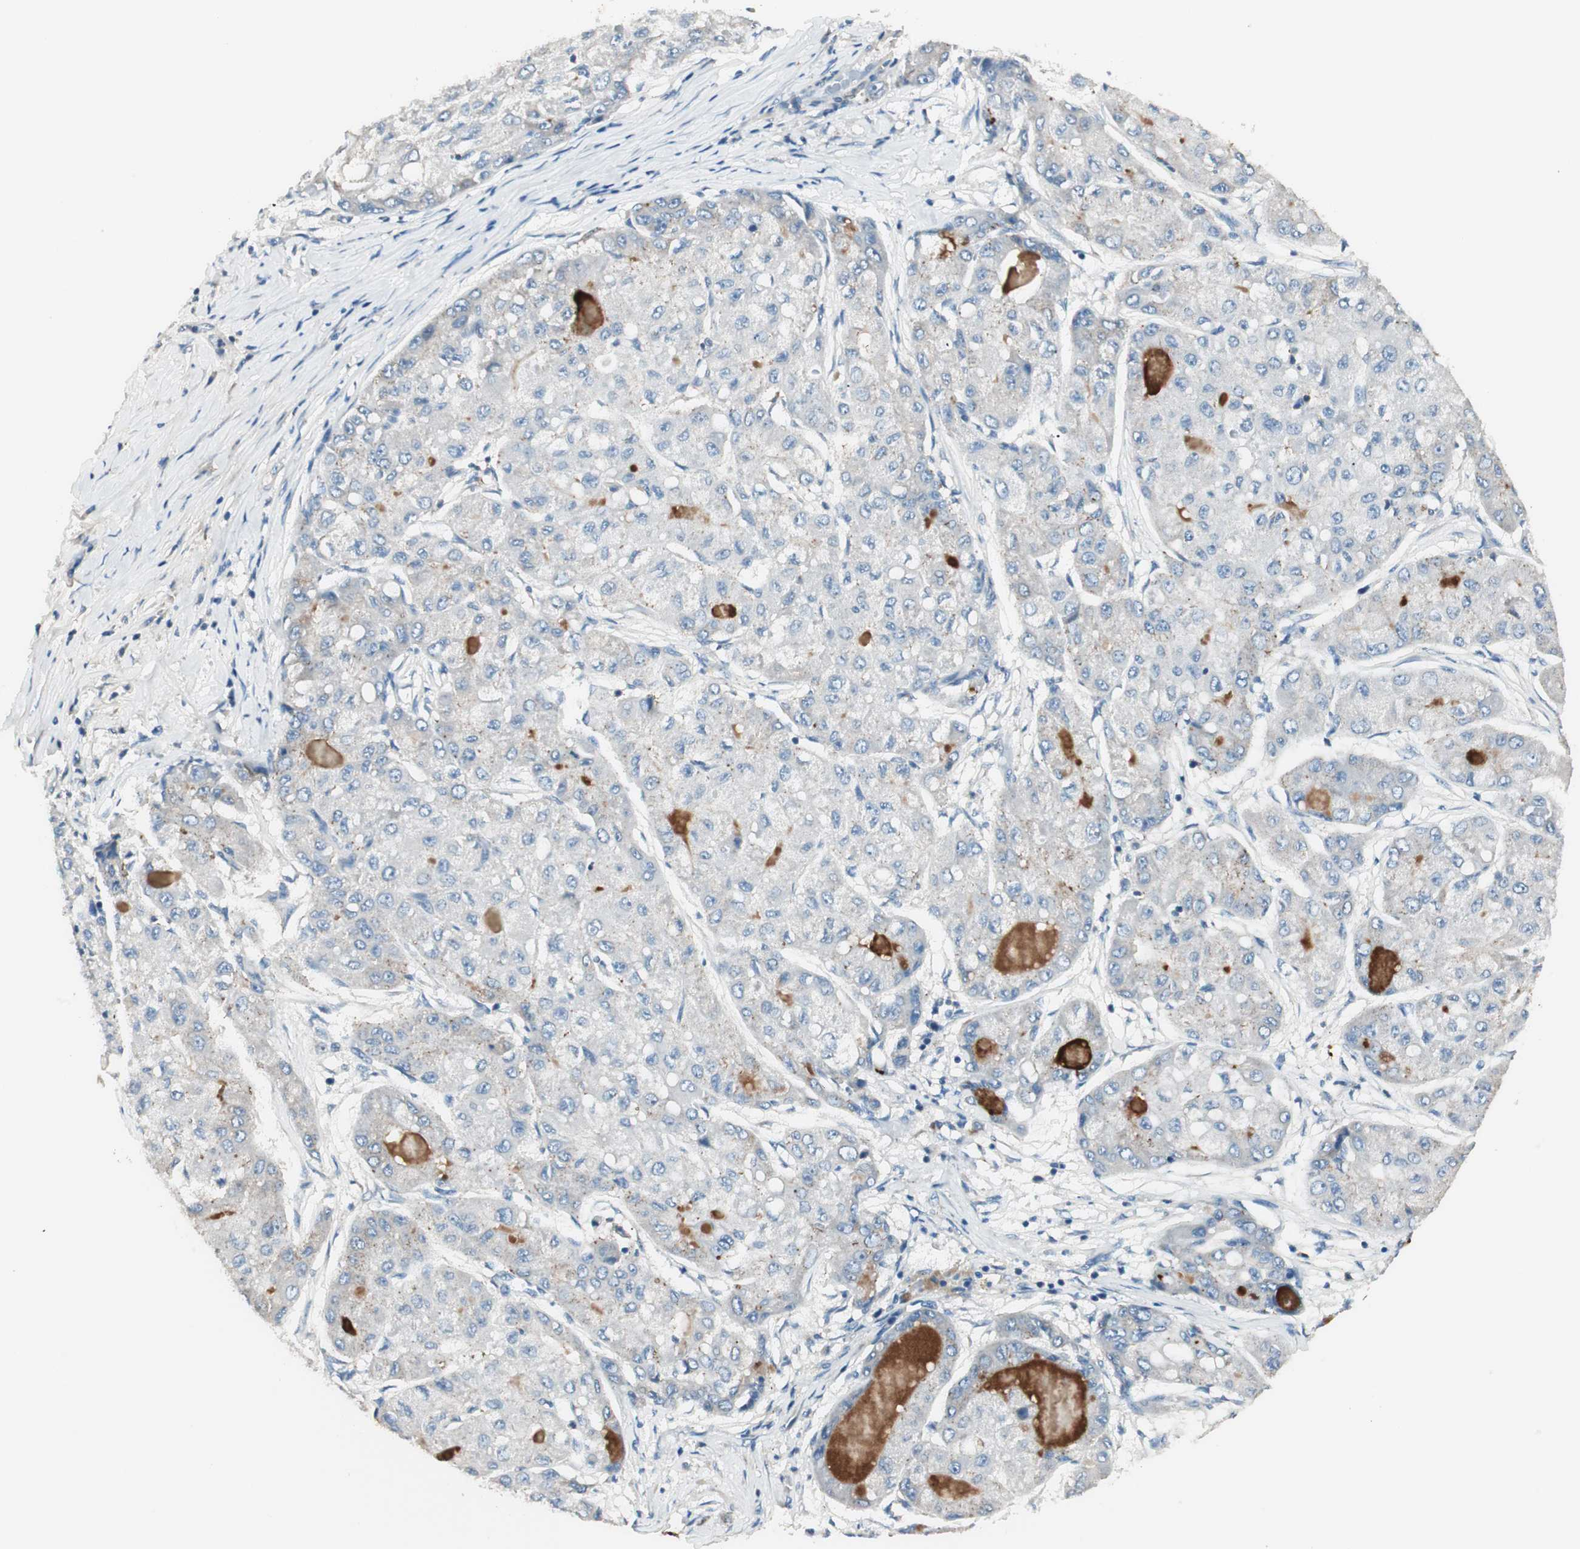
{"staining": {"intensity": "weak", "quantity": "25%-75%", "location": "cytoplasmic/membranous"}, "tissue": "liver cancer", "cell_type": "Tumor cells", "image_type": "cancer", "snomed": [{"axis": "morphology", "description": "Carcinoma, Hepatocellular, NOS"}, {"axis": "topography", "description": "Liver"}], "caption": "Liver hepatocellular carcinoma stained with a protein marker demonstrates weak staining in tumor cells.", "gene": "RAD54B", "patient": {"sex": "male", "age": 80}}